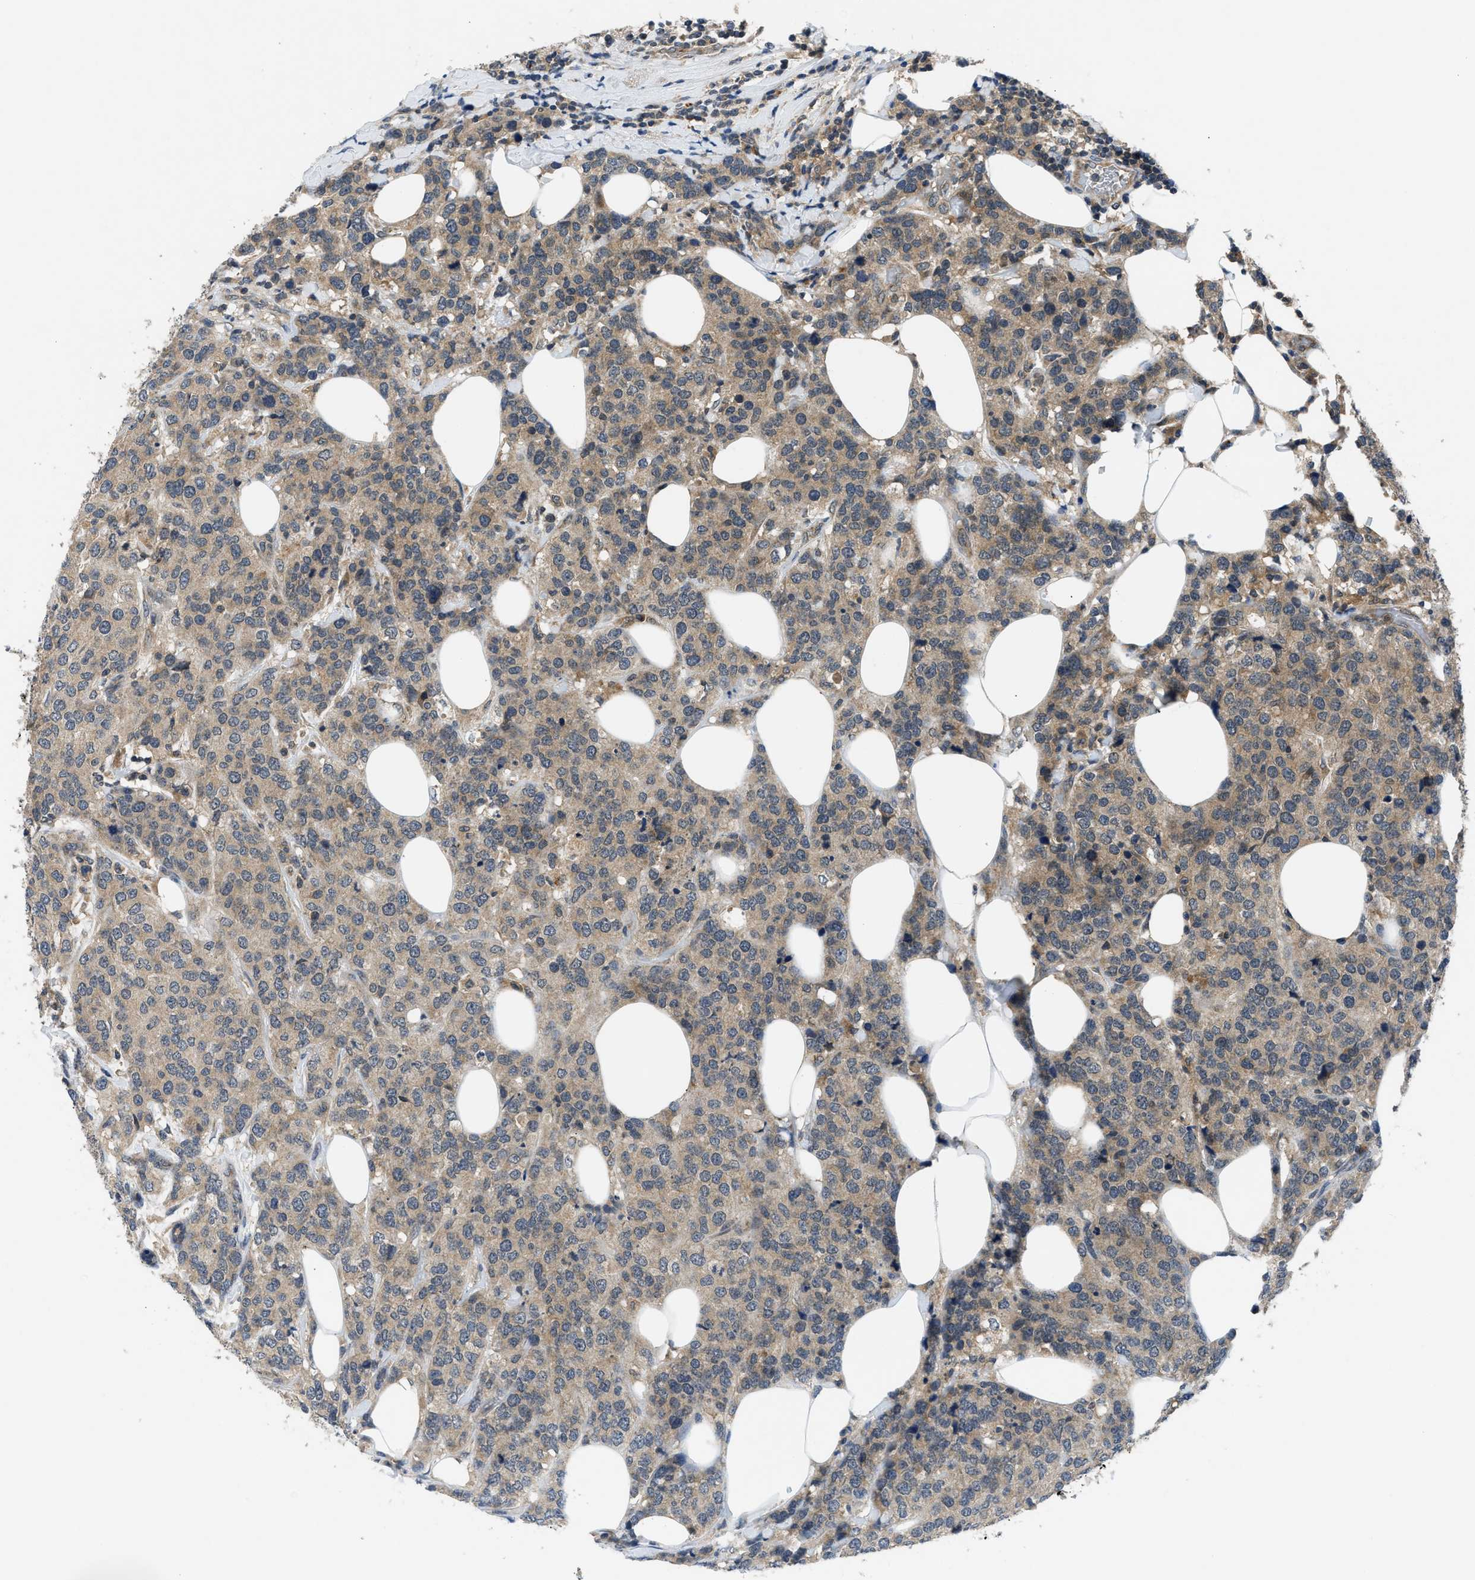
{"staining": {"intensity": "weak", "quantity": ">75%", "location": "cytoplasmic/membranous"}, "tissue": "breast cancer", "cell_type": "Tumor cells", "image_type": "cancer", "snomed": [{"axis": "morphology", "description": "Lobular carcinoma"}, {"axis": "topography", "description": "Breast"}], "caption": "This photomicrograph shows immunohistochemistry (IHC) staining of human lobular carcinoma (breast), with low weak cytoplasmic/membranous staining in approximately >75% of tumor cells.", "gene": "PDE7A", "patient": {"sex": "female", "age": 59}}